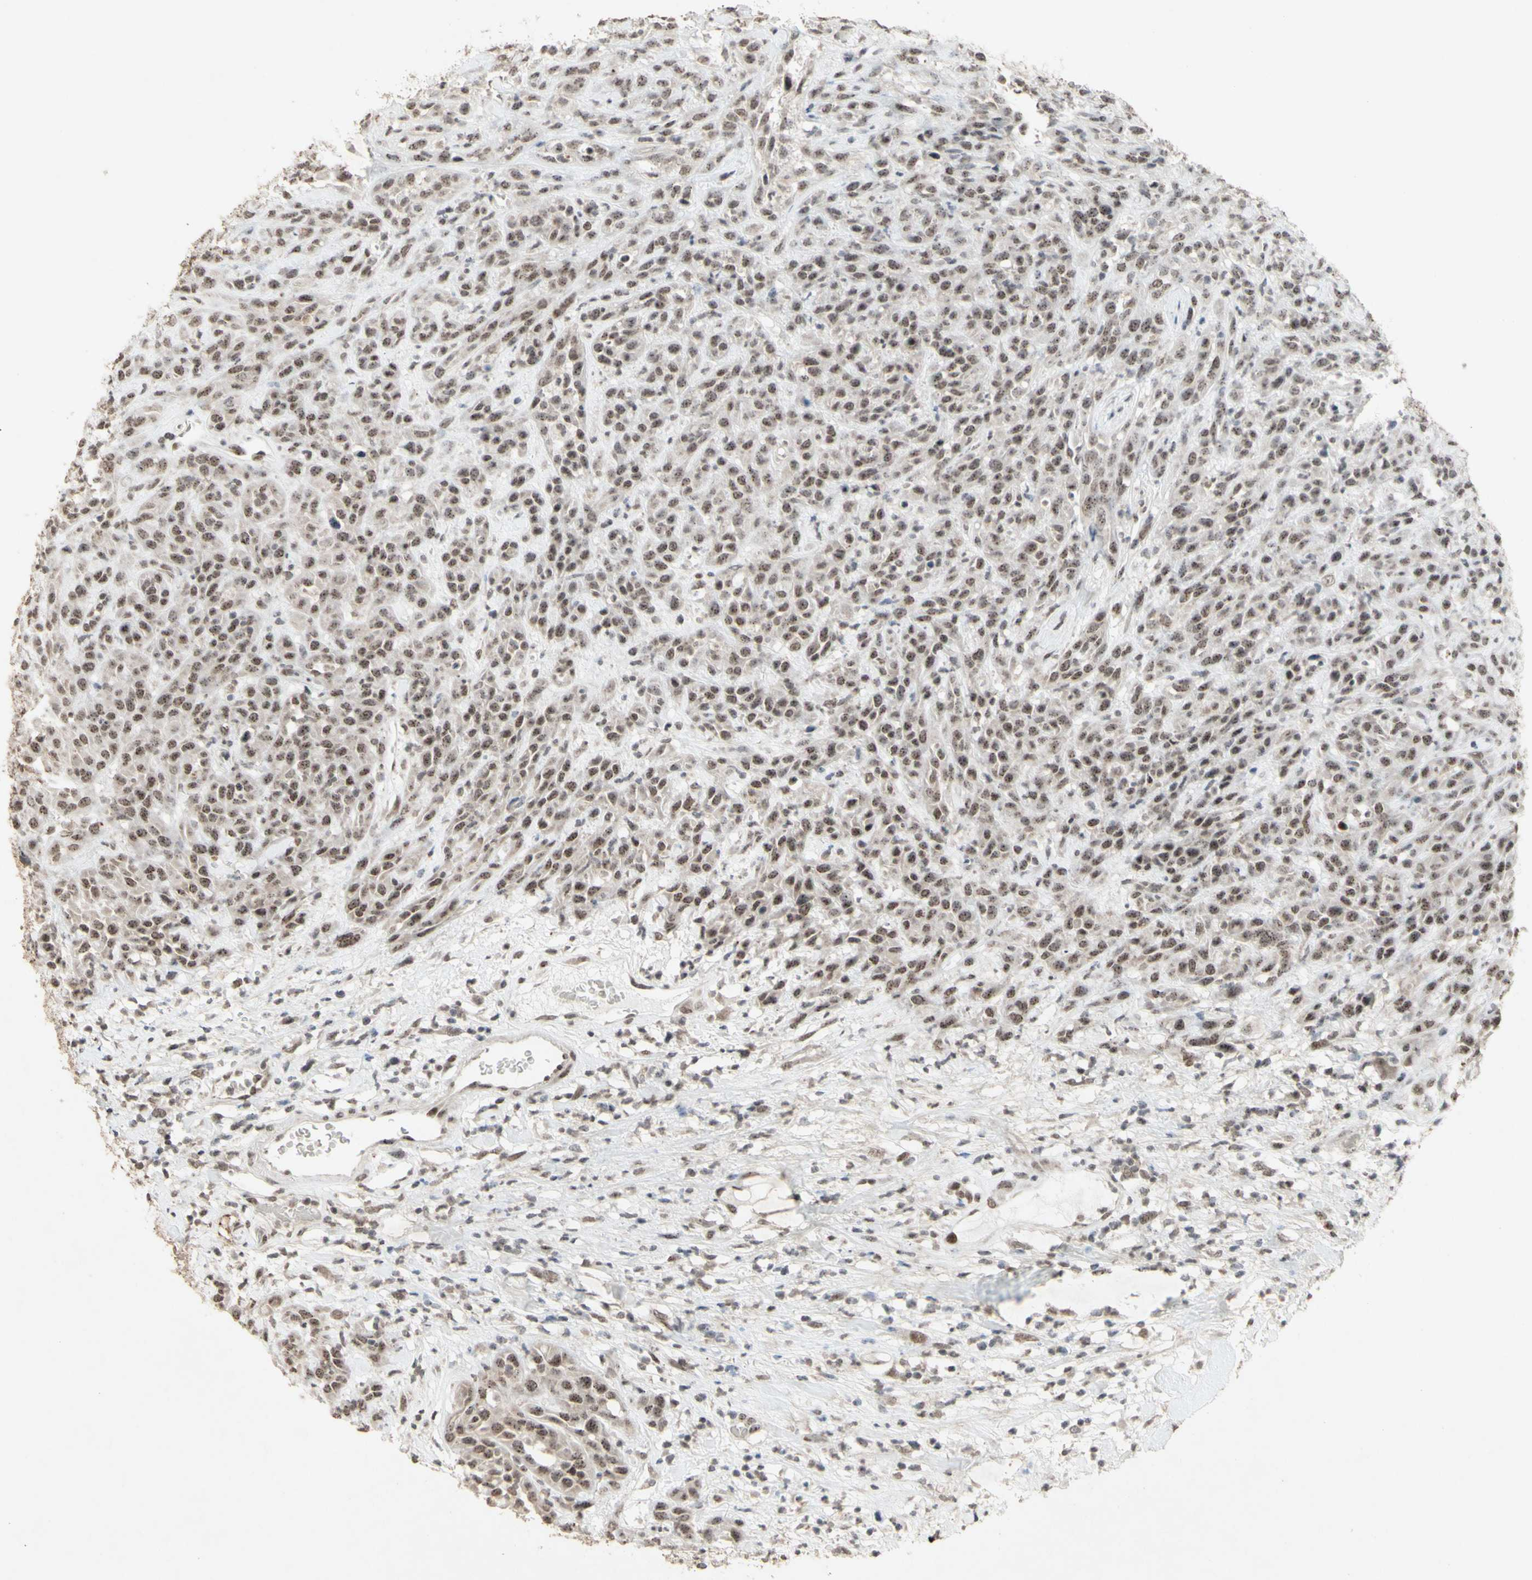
{"staining": {"intensity": "moderate", "quantity": ">75%", "location": "nuclear"}, "tissue": "head and neck cancer", "cell_type": "Tumor cells", "image_type": "cancer", "snomed": [{"axis": "morphology", "description": "Normal tissue, NOS"}, {"axis": "morphology", "description": "Squamous cell carcinoma, NOS"}, {"axis": "topography", "description": "Cartilage tissue"}, {"axis": "topography", "description": "Head-Neck"}], "caption": "A photomicrograph of human head and neck cancer (squamous cell carcinoma) stained for a protein demonstrates moderate nuclear brown staining in tumor cells.", "gene": "CENPB", "patient": {"sex": "male", "age": 62}}